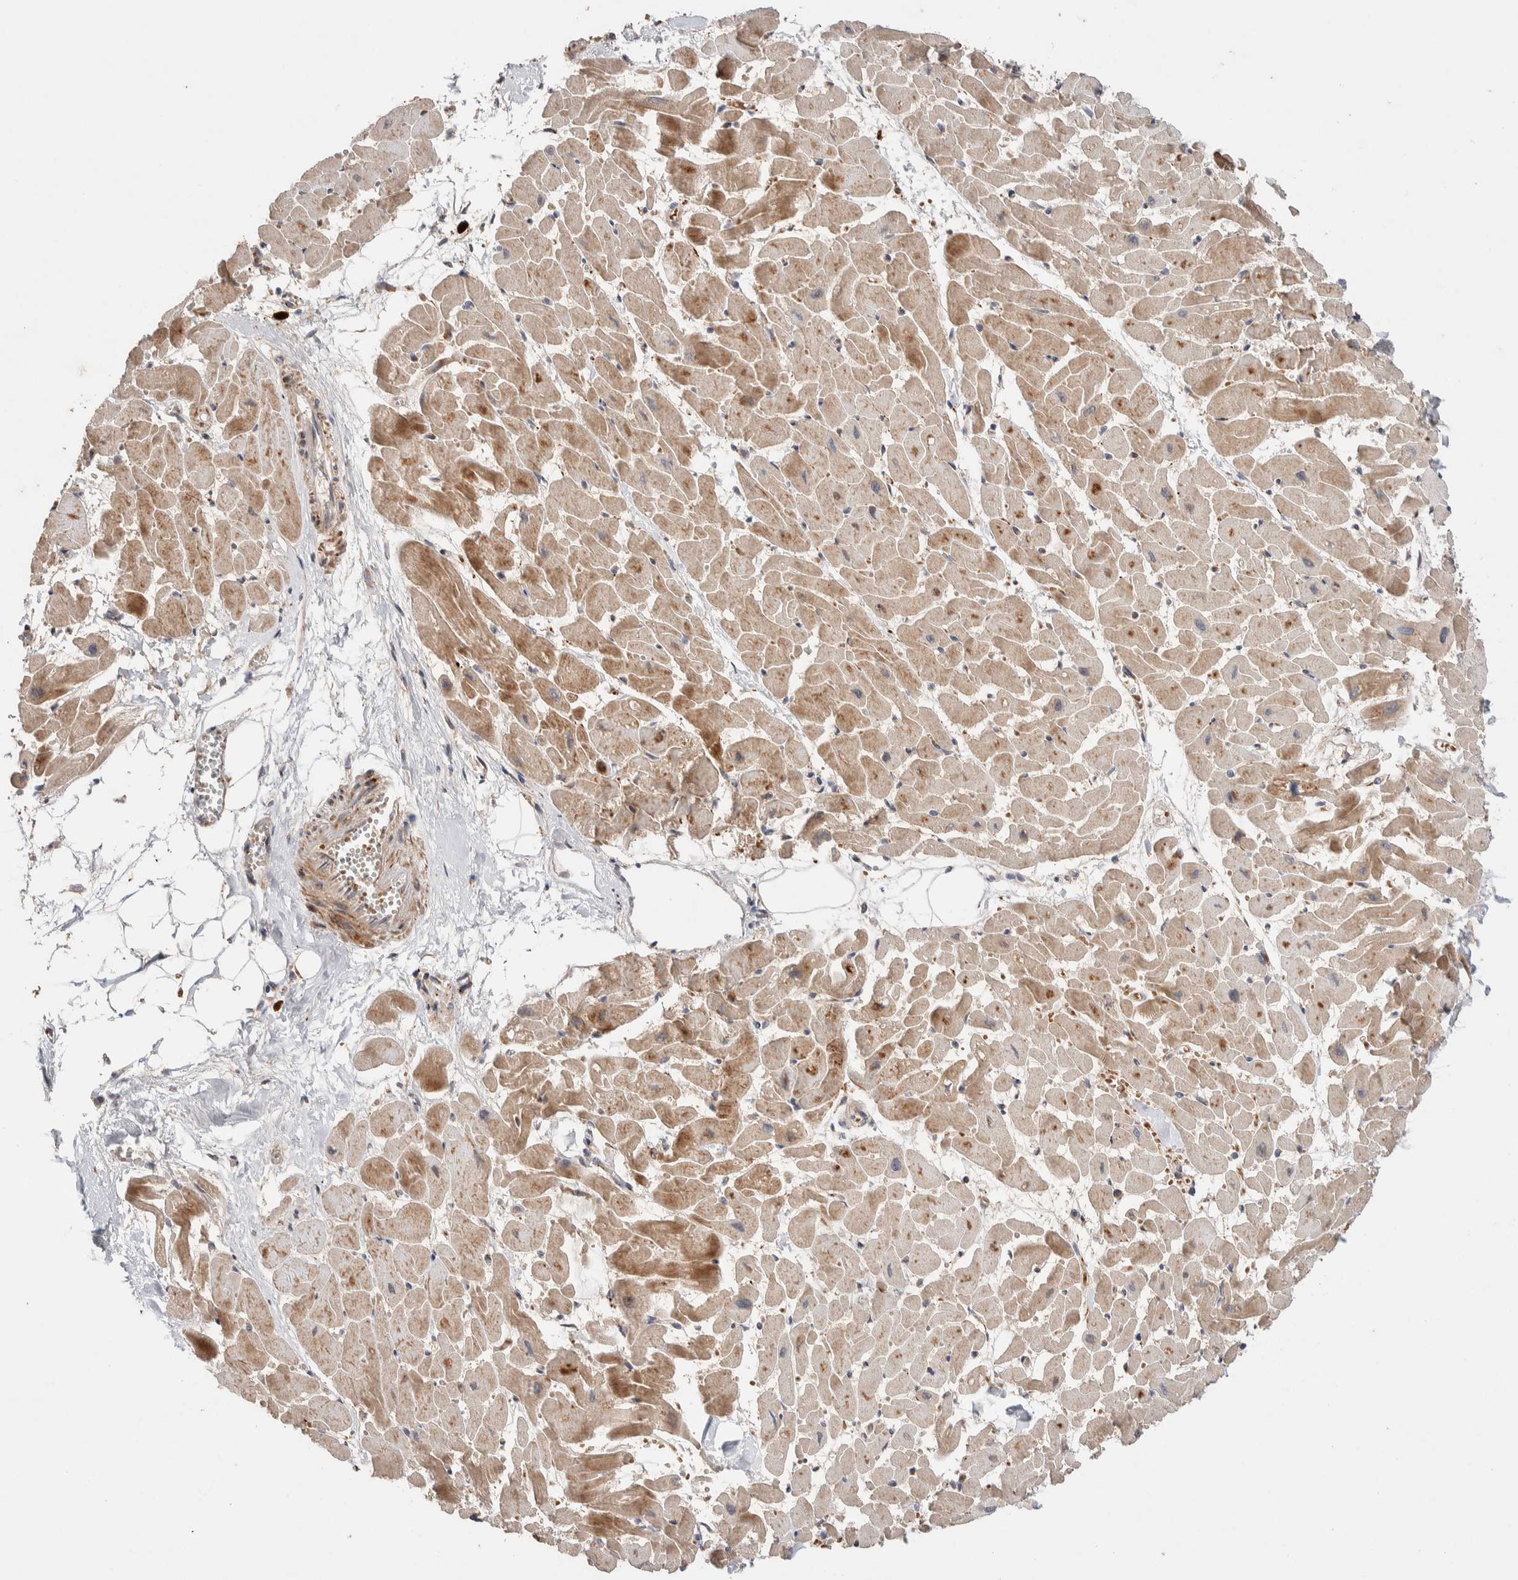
{"staining": {"intensity": "weak", "quantity": ">75%", "location": "cytoplasmic/membranous"}, "tissue": "heart muscle", "cell_type": "Cardiomyocytes", "image_type": "normal", "snomed": [{"axis": "morphology", "description": "Normal tissue, NOS"}, {"axis": "topography", "description": "Heart"}], "caption": "Heart muscle stained with DAB IHC demonstrates low levels of weak cytoplasmic/membranous expression in about >75% of cardiomyocytes.", "gene": "CASK", "patient": {"sex": "female", "age": 19}}